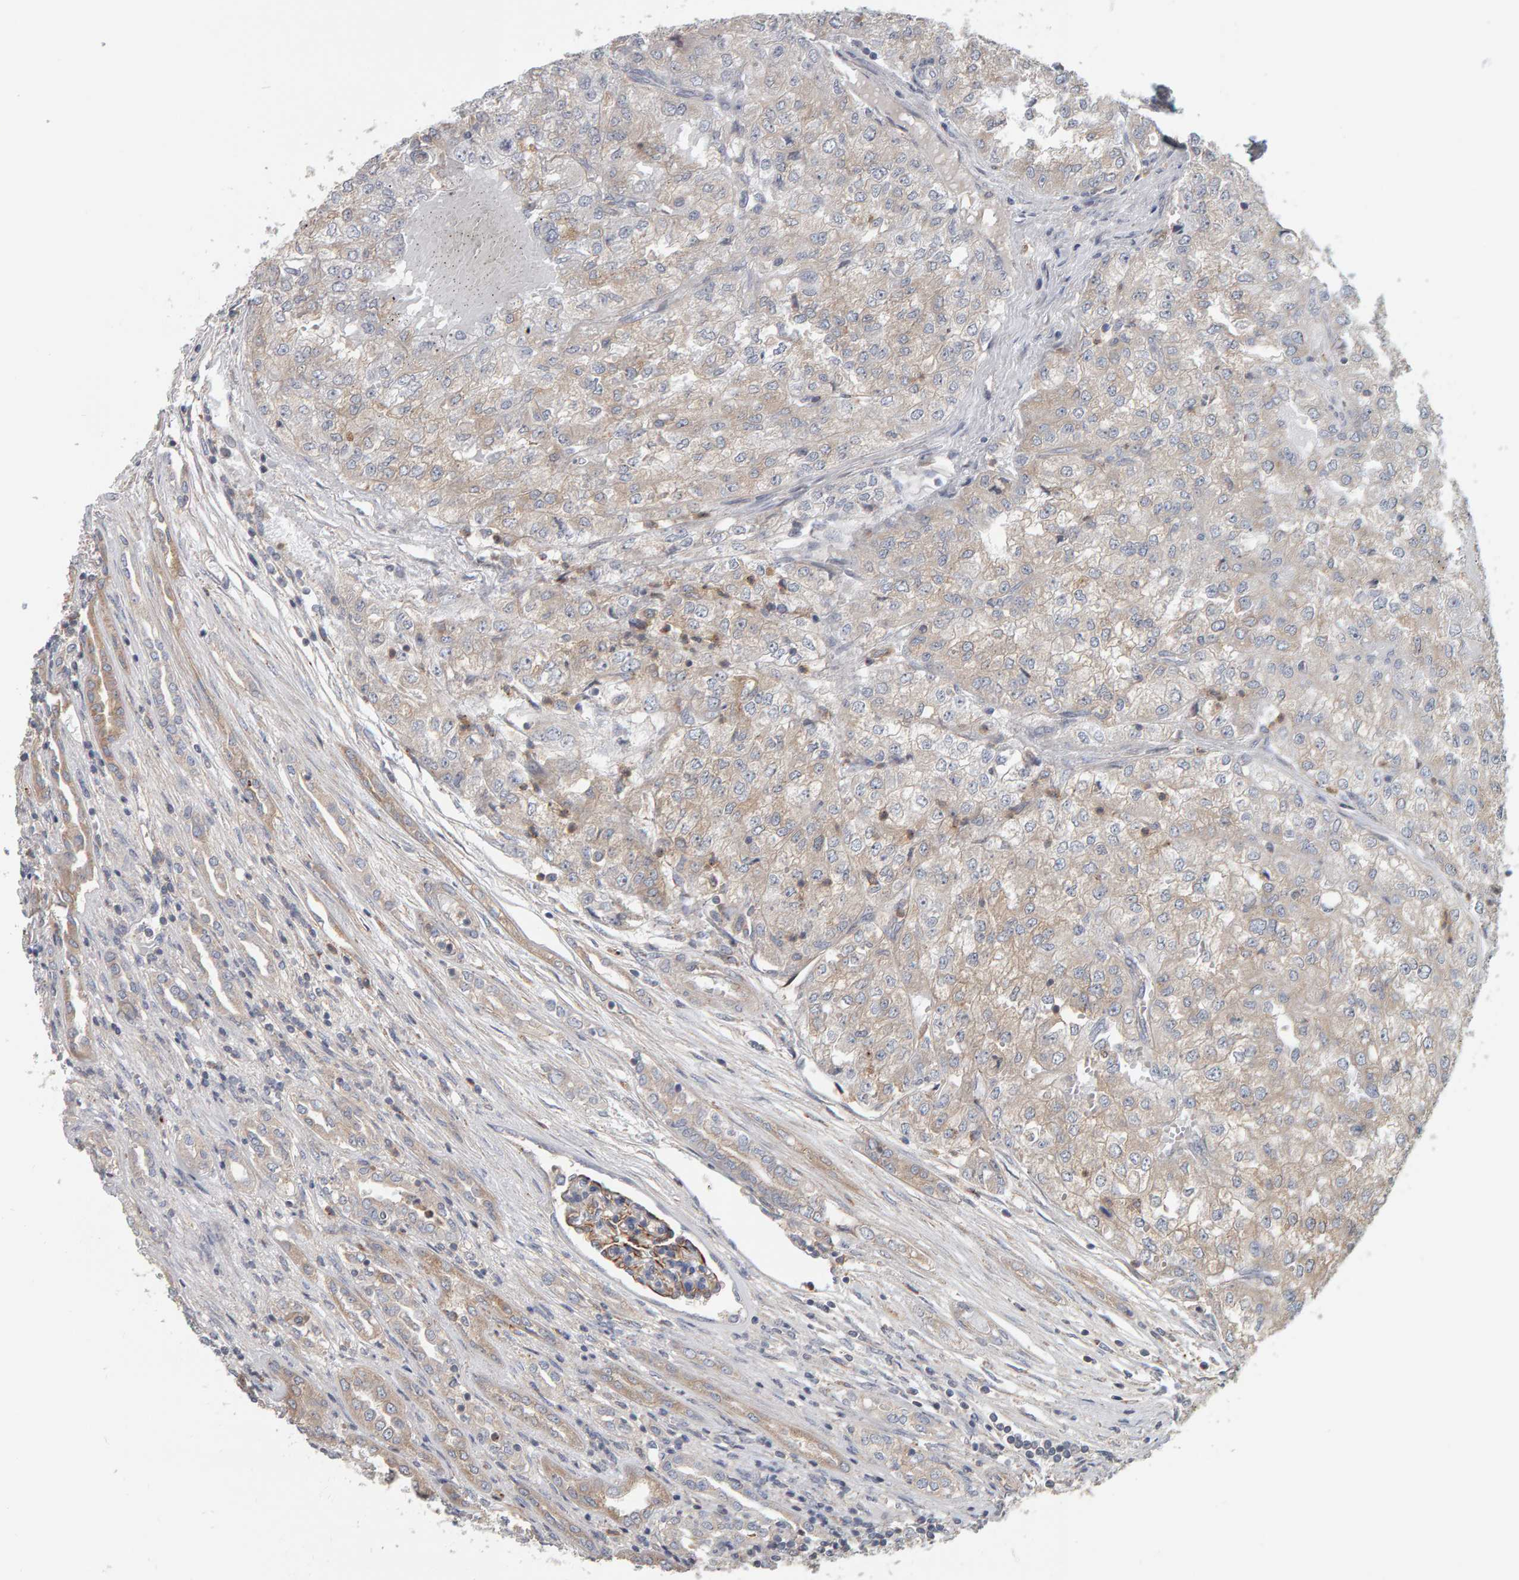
{"staining": {"intensity": "weak", "quantity": "25%-75%", "location": "cytoplasmic/membranous"}, "tissue": "renal cancer", "cell_type": "Tumor cells", "image_type": "cancer", "snomed": [{"axis": "morphology", "description": "Adenocarcinoma, NOS"}, {"axis": "topography", "description": "Kidney"}], "caption": "Immunohistochemistry (IHC) photomicrograph of neoplastic tissue: renal adenocarcinoma stained using IHC demonstrates low levels of weak protein expression localized specifically in the cytoplasmic/membranous of tumor cells, appearing as a cytoplasmic/membranous brown color.", "gene": "C9orf72", "patient": {"sex": "female", "age": 54}}